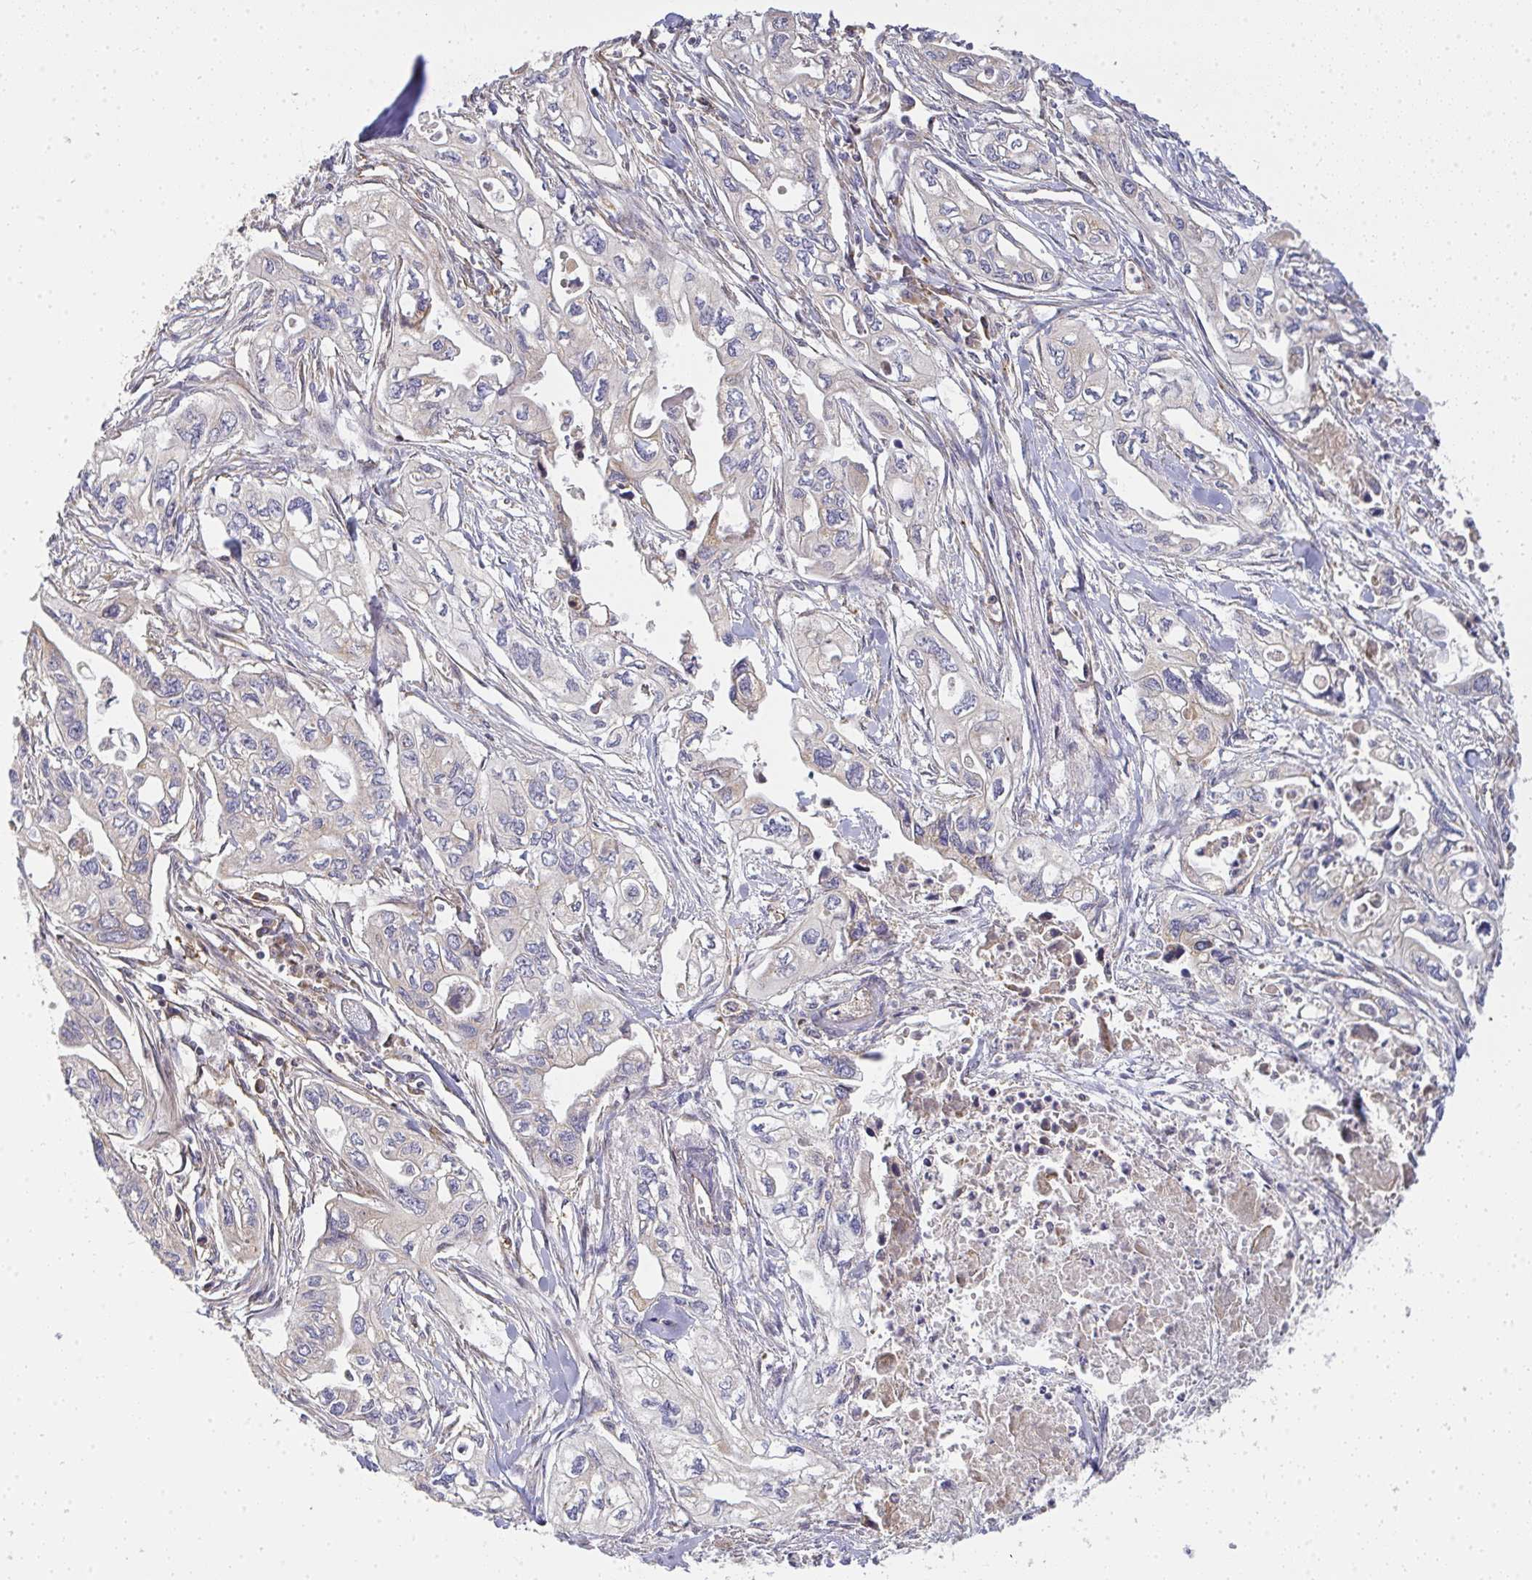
{"staining": {"intensity": "negative", "quantity": "none", "location": "none"}, "tissue": "pancreatic cancer", "cell_type": "Tumor cells", "image_type": "cancer", "snomed": [{"axis": "morphology", "description": "Adenocarcinoma, NOS"}, {"axis": "topography", "description": "Pancreas"}], "caption": "This is an IHC image of pancreatic cancer. There is no staining in tumor cells.", "gene": "B4GALT6", "patient": {"sex": "male", "age": 68}}